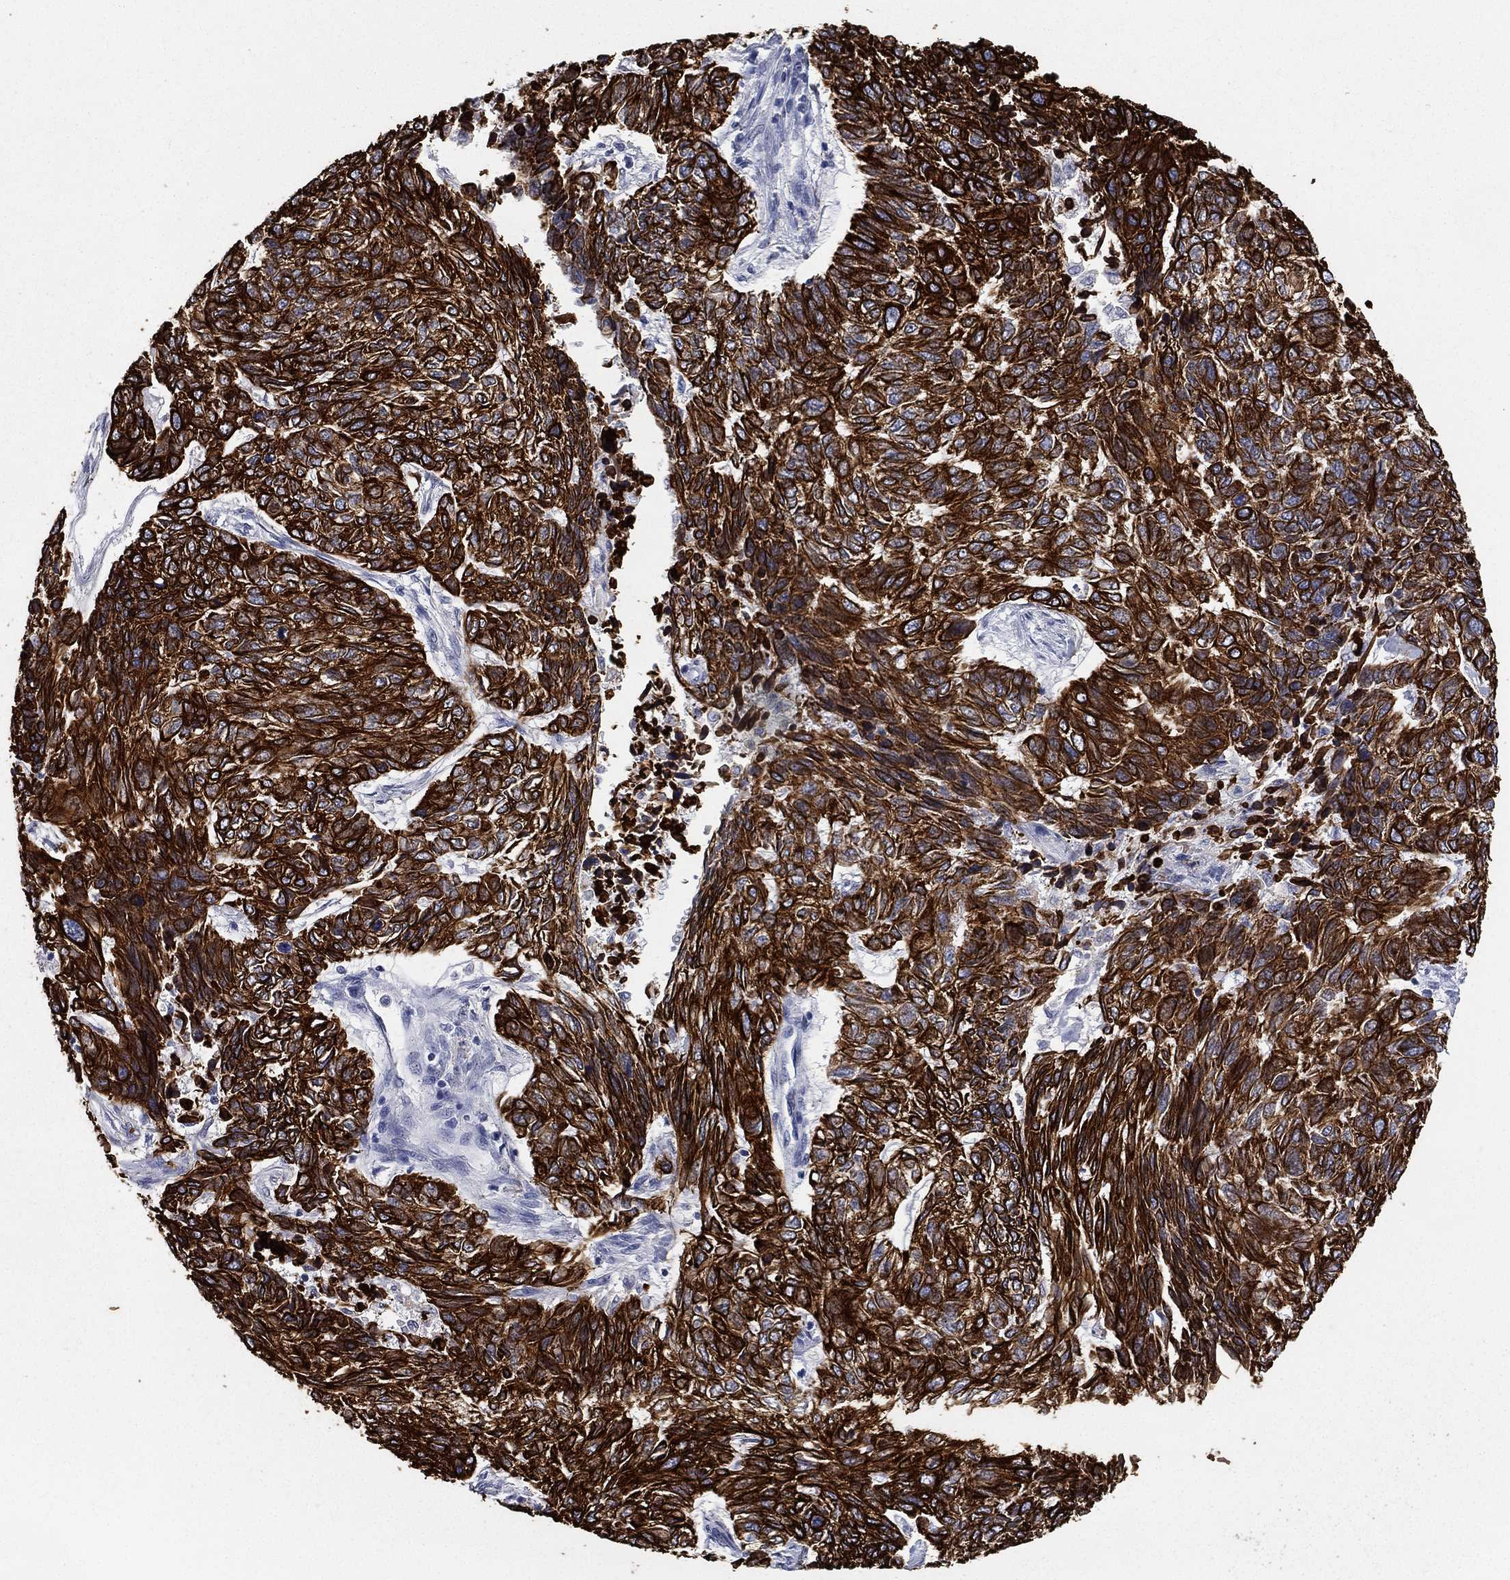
{"staining": {"intensity": "strong", "quantity": ">75%", "location": "cytoplasmic/membranous"}, "tissue": "skin cancer", "cell_type": "Tumor cells", "image_type": "cancer", "snomed": [{"axis": "morphology", "description": "Basal cell carcinoma"}, {"axis": "topography", "description": "Skin"}], "caption": "Protein expression analysis of human basal cell carcinoma (skin) reveals strong cytoplasmic/membranous positivity in approximately >75% of tumor cells.", "gene": "KRT7", "patient": {"sex": "female", "age": 65}}